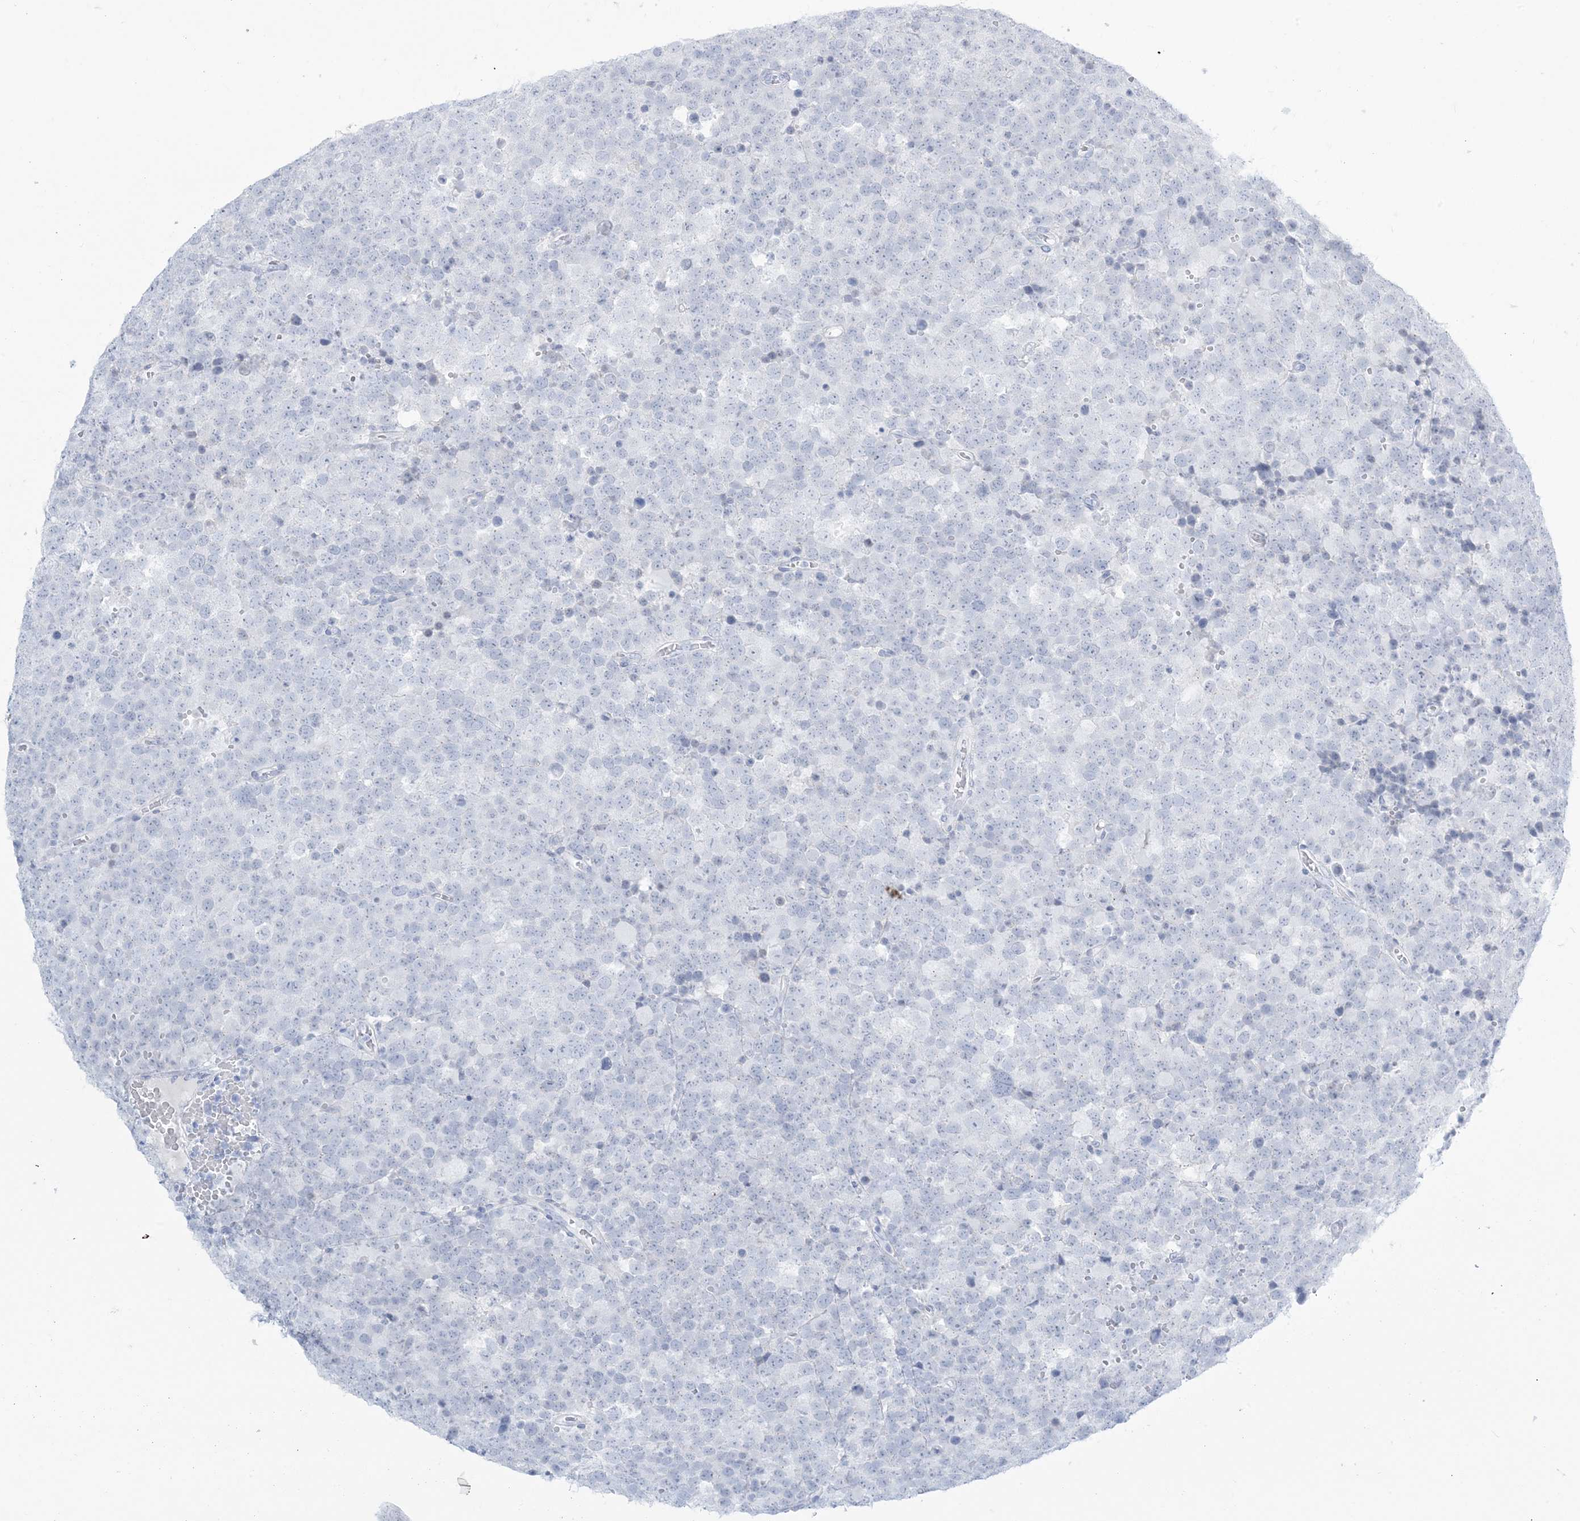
{"staining": {"intensity": "negative", "quantity": "none", "location": "none"}, "tissue": "testis cancer", "cell_type": "Tumor cells", "image_type": "cancer", "snomed": [{"axis": "morphology", "description": "Seminoma, NOS"}, {"axis": "topography", "description": "Testis"}], "caption": "A photomicrograph of seminoma (testis) stained for a protein demonstrates no brown staining in tumor cells.", "gene": "AGXT", "patient": {"sex": "male", "age": 71}}